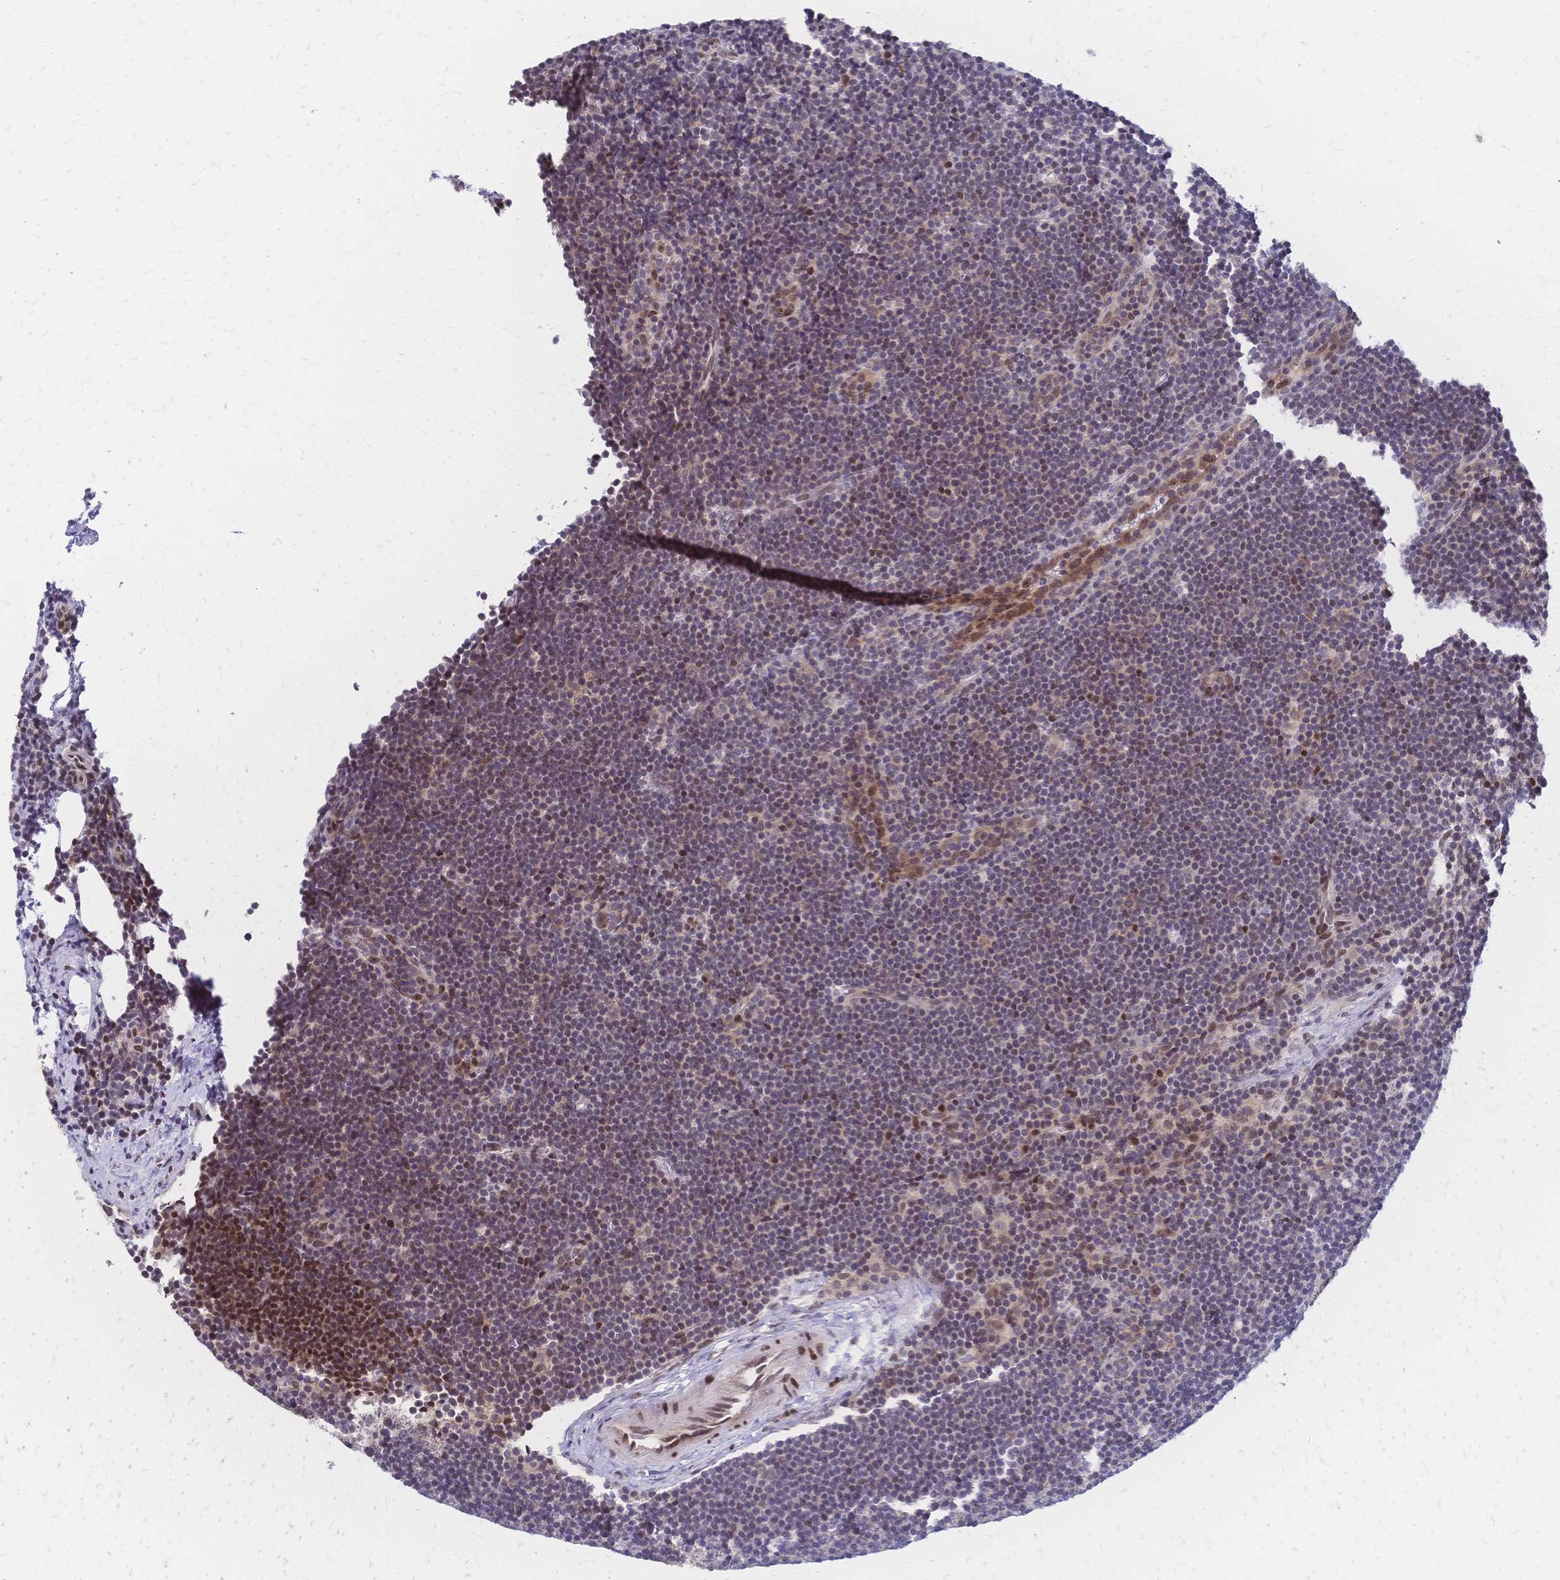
{"staining": {"intensity": "weak", "quantity": "<25%", "location": "nuclear"}, "tissue": "lymphoma", "cell_type": "Tumor cells", "image_type": "cancer", "snomed": [{"axis": "morphology", "description": "Malignant lymphoma, non-Hodgkin's type, Low grade"}, {"axis": "topography", "description": "Lymph node"}], "caption": "Tumor cells show no significant protein positivity in lymphoma.", "gene": "CBX7", "patient": {"sex": "female", "age": 73}}